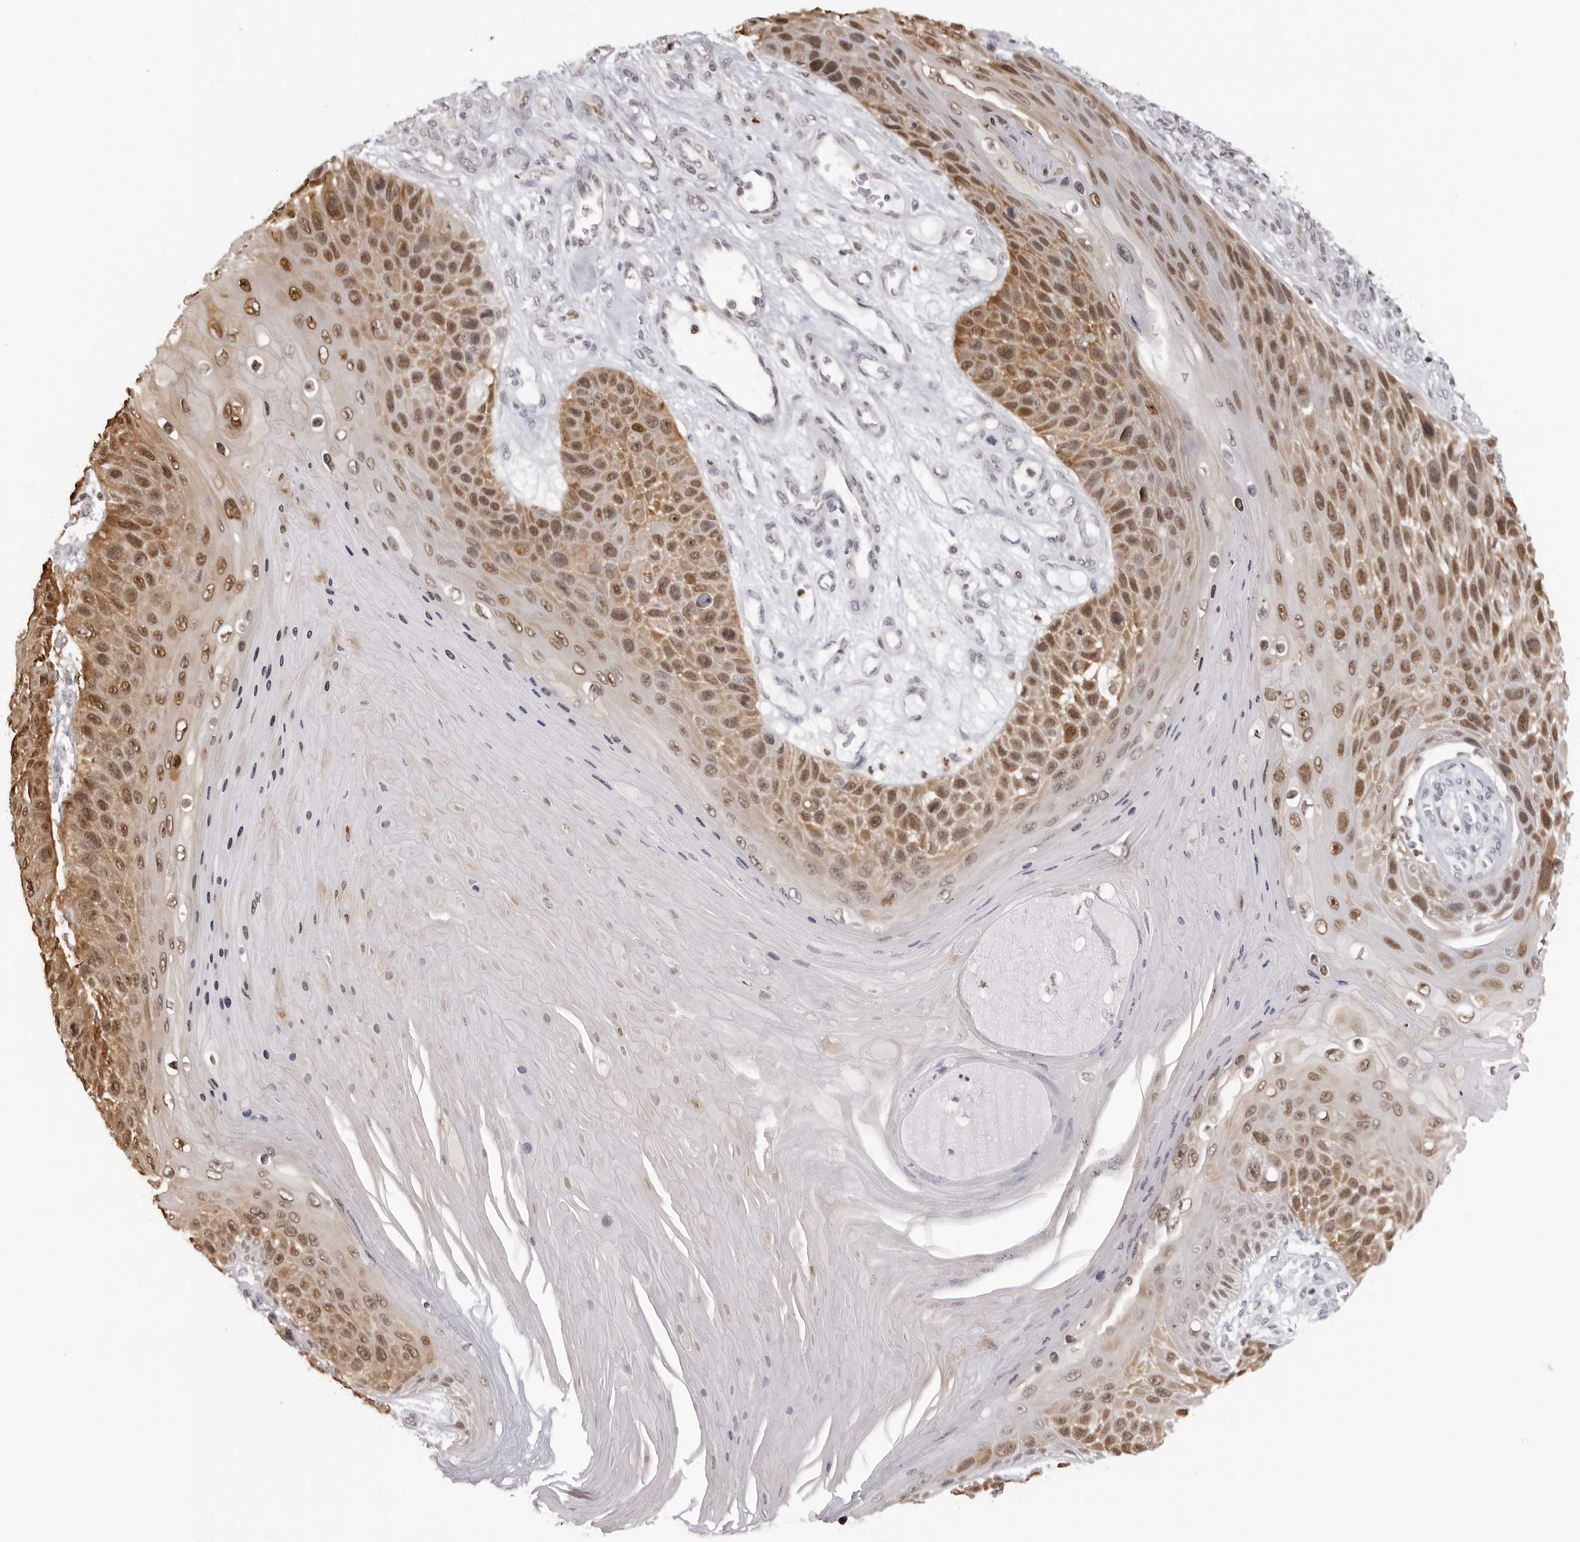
{"staining": {"intensity": "moderate", "quantity": "25%-75%", "location": "cytoplasmic/membranous,nuclear"}, "tissue": "skin cancer", "cell_type": "Tumor cells", "image_type": "cancer", "snomed": [{"axis": "morphology", "description": "Squamous cell carcinoma, NOS"}, {"axis": "topography", "description": "Skin"}], "caption": "A micrograph of skin squamous cell carcinoma stained for a protein demonstrates moderate cytoplasmic/membranous and nuclear brown staining in tumor cells.", "gene": "HSPA4", "patient": {"sex": "female", "age": 88}}